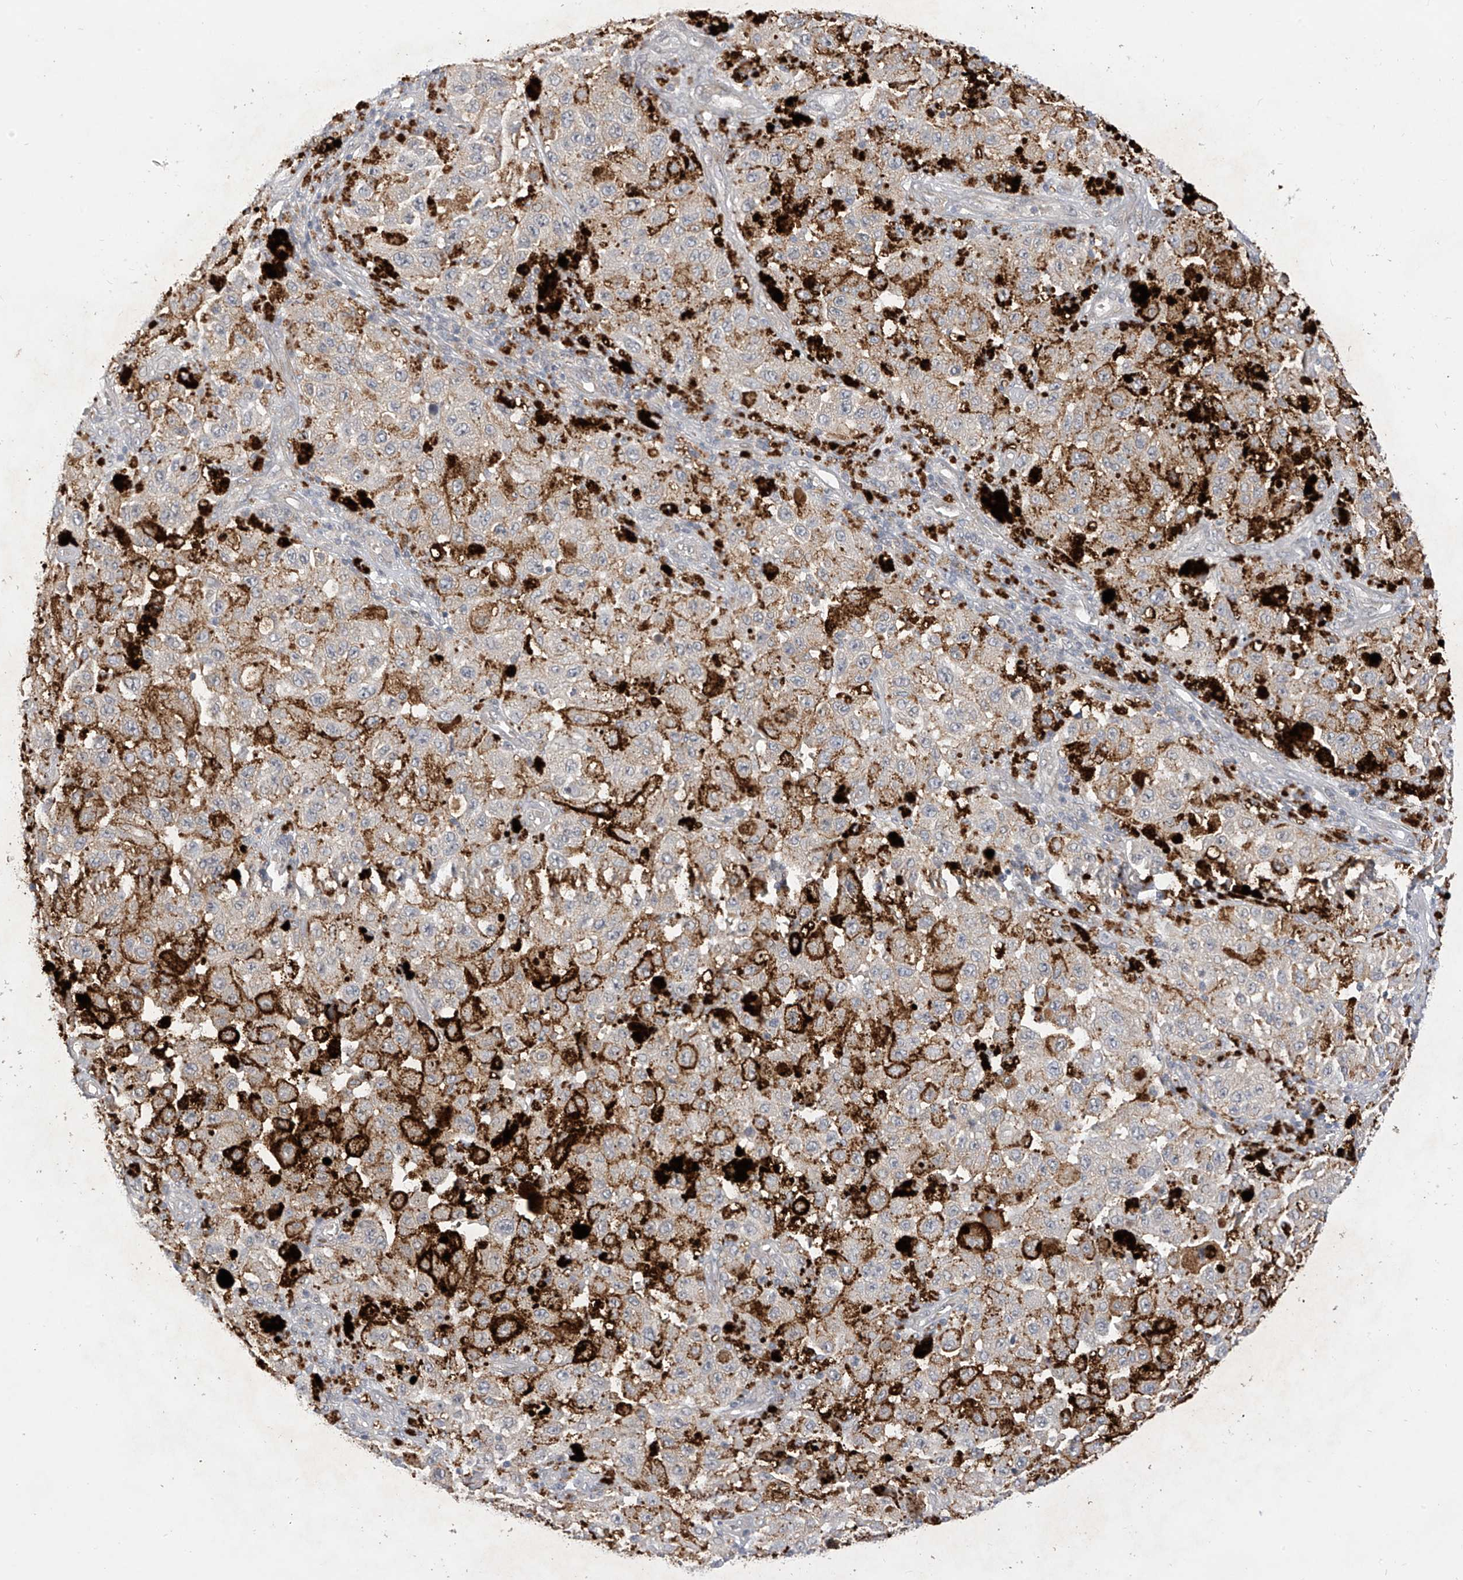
{"staining": {"intensity": "negative", "quantity": "none", "location": "none"}, "tissue": "melanoma", "cell_type": "Tumor cells", "image_type": "cancer", "snomed": [{"axis": "morphology", "description": "Malignant melanoma, NOS"}, {"axis": "topography", "description": "Skin"}], "caption": "Tumor cells are negative for brown protein staining in malignant melanoma.", "gene": "MRTFA", "patient": {"sex": "female", "age": 64}}